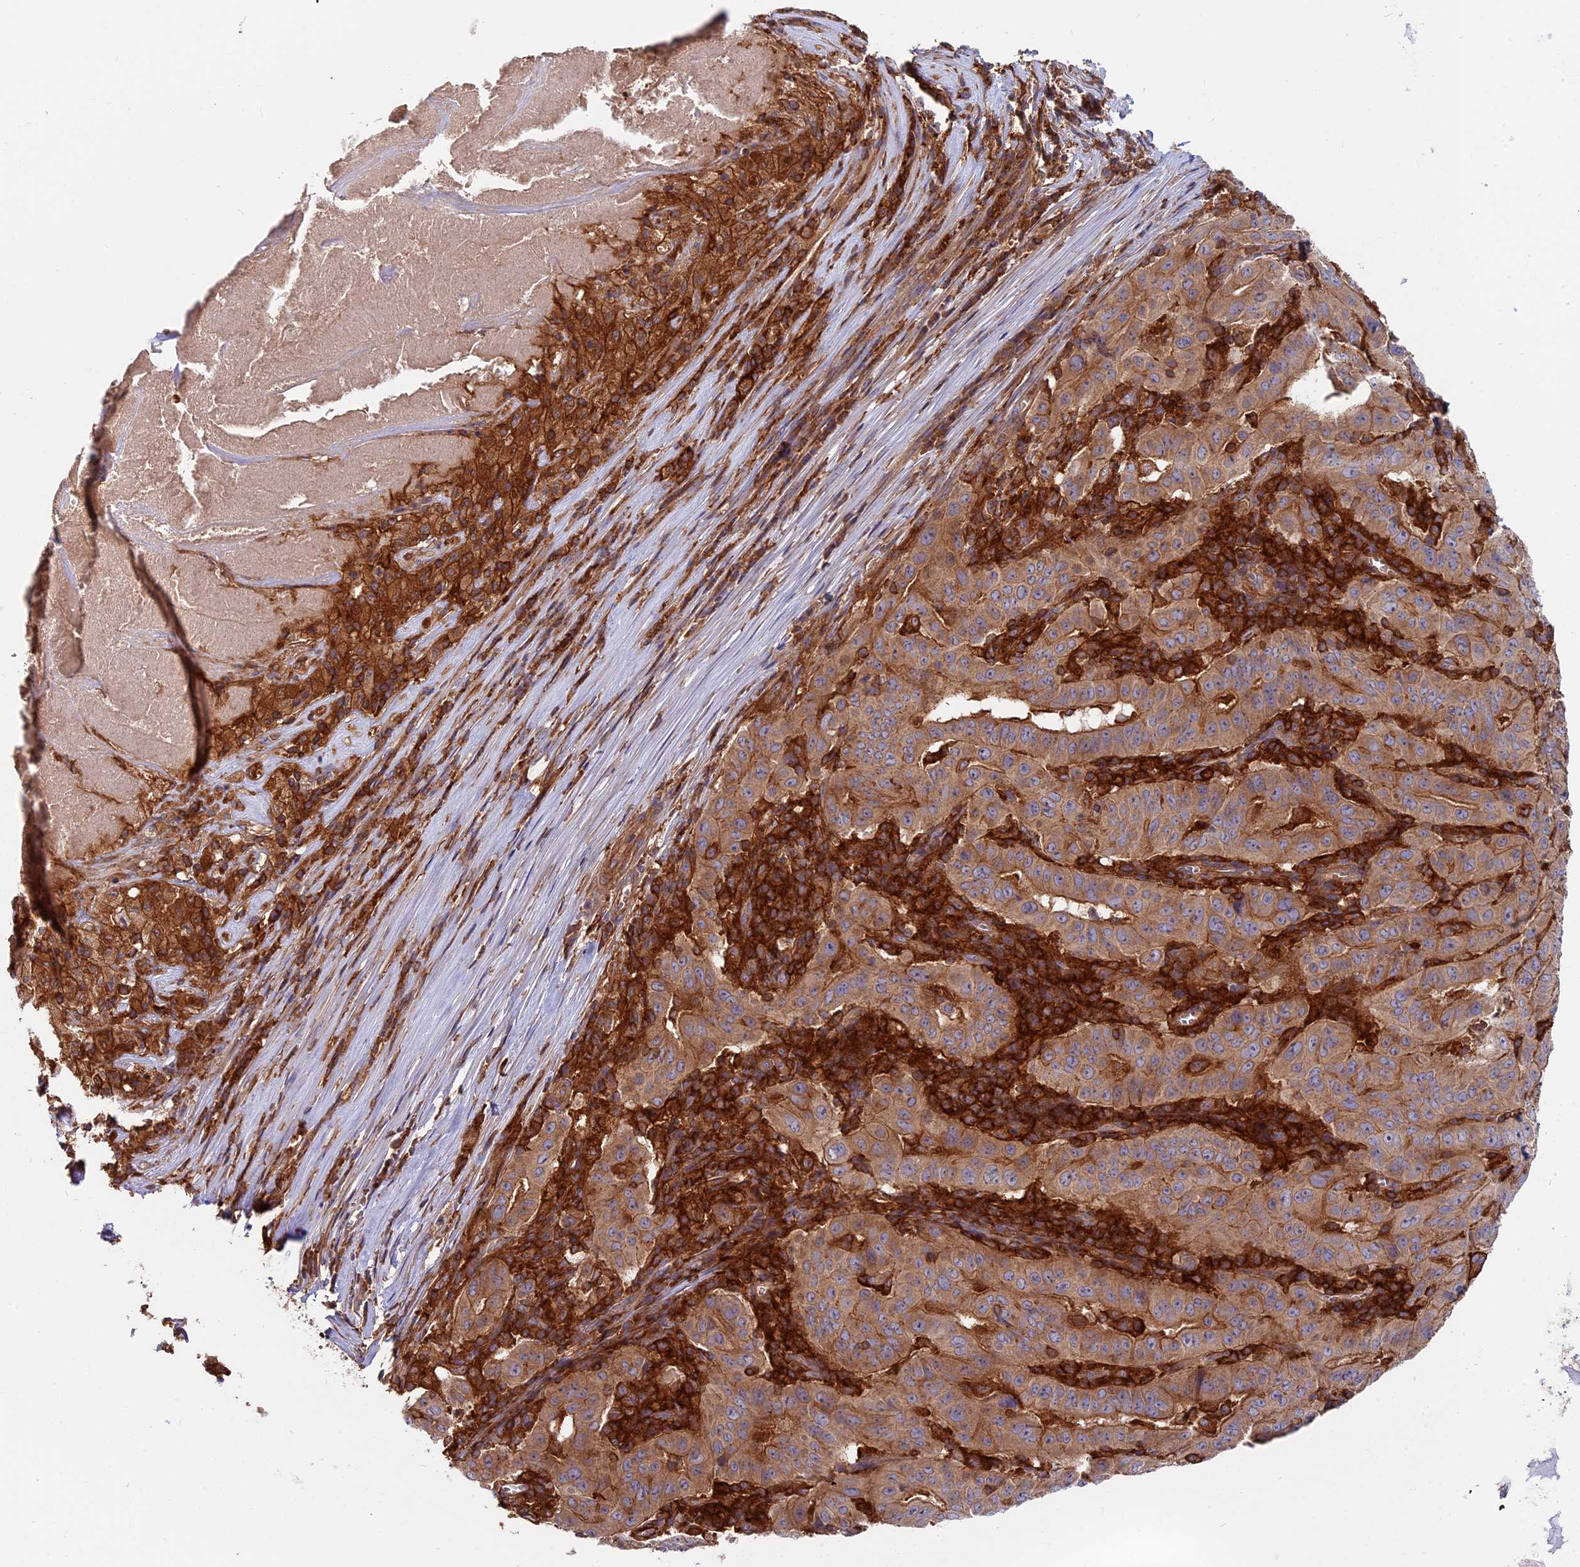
{"staining": {"intensity": "moderate", "quantity": ">75%", "location": "cytoplasmic/membranous"}, "tissue": "pancreatic cancer", "cell_type": "Tumor cells", "image_type": "cancer", "snomed": [{"axis": "morphology", "description": "Adenocarcinoma, NOS"}, {"axis": "topography", "description": "Pancreas"}], "caption": "Pancreatic cancer (adenocarcinoma) stained with immunohistochemistry (IHC) shows moderate cytoplasmic/membranous staining in about >75% of tumor cells.", "gene": "MYO9B", "patient": {"sex": "male", "age": 63}}